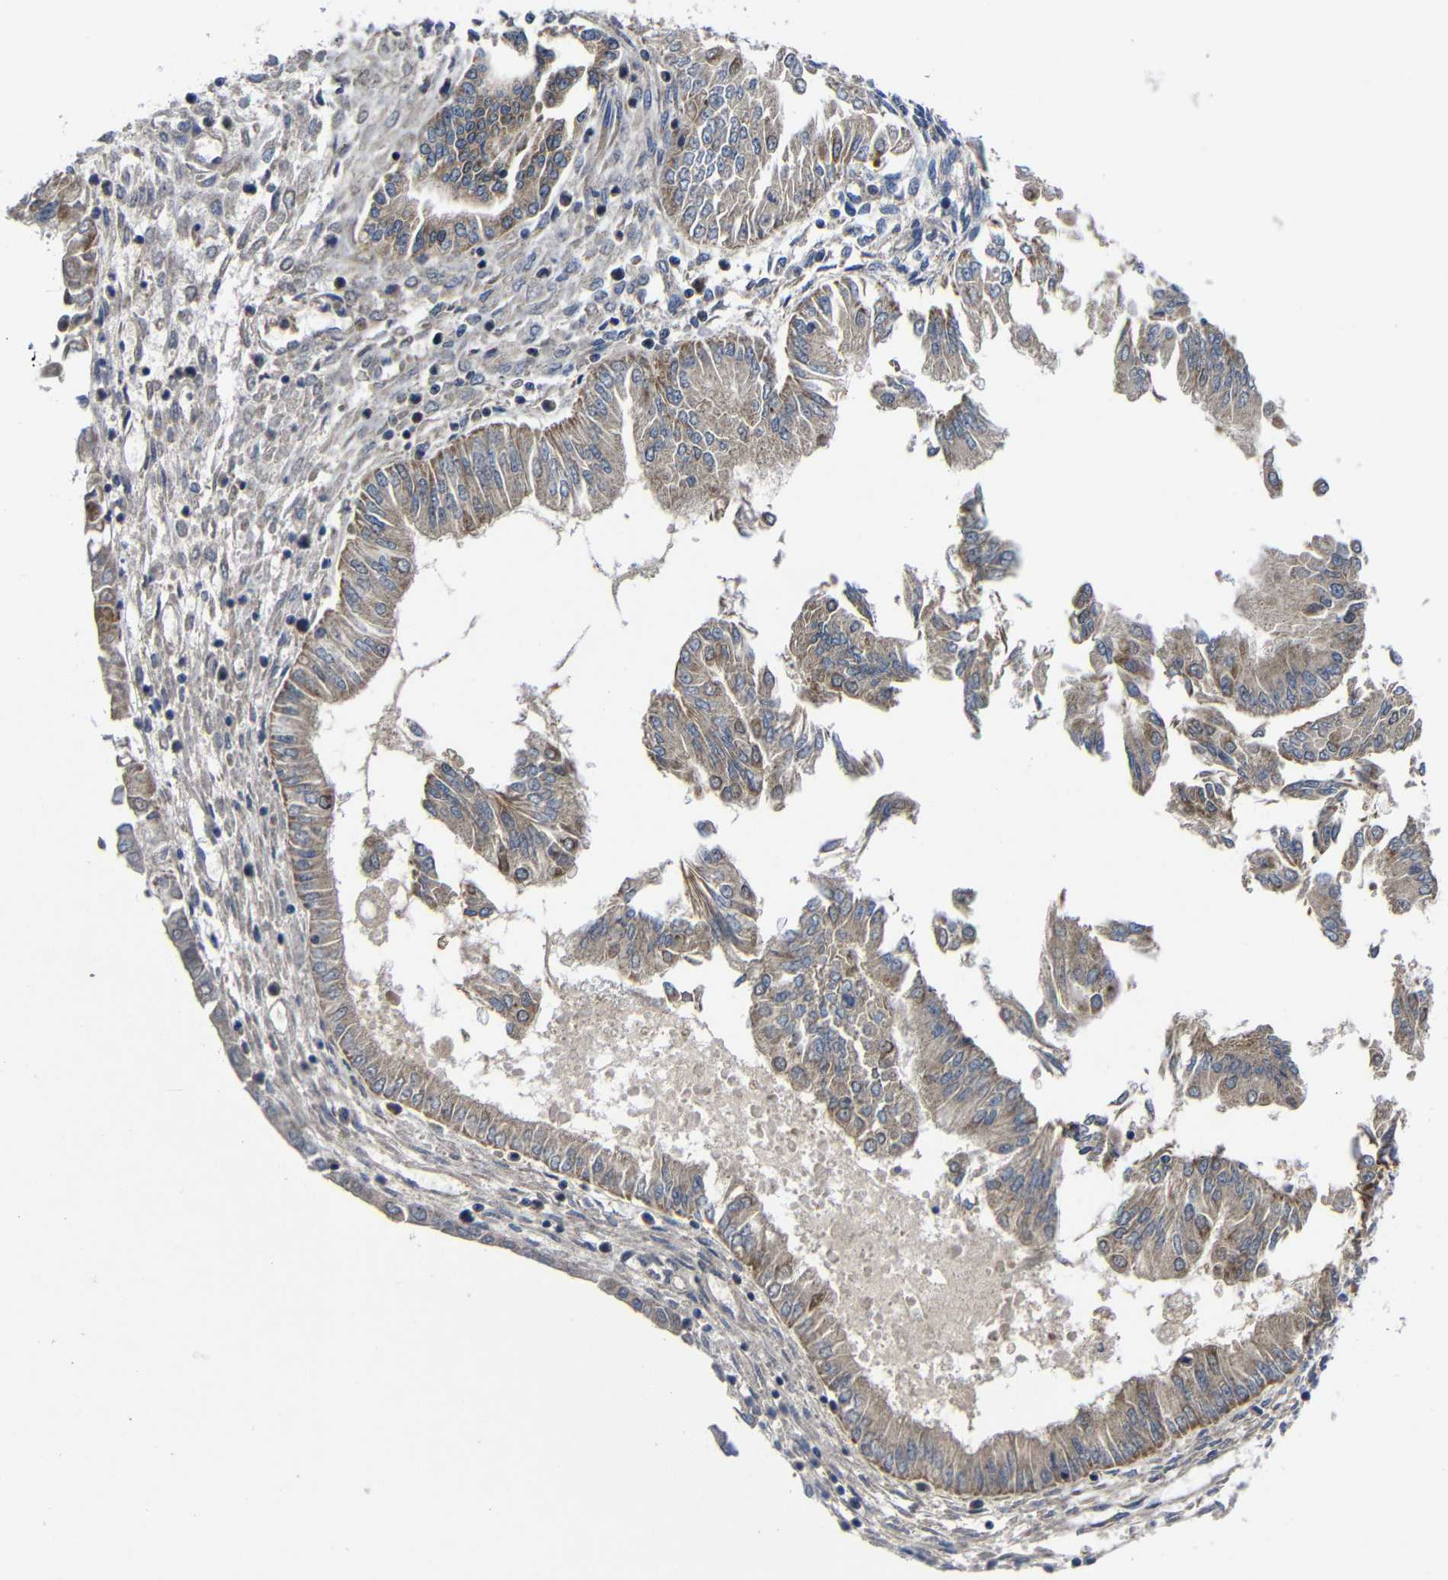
{"staining": {"intensity": "moderate", "quantity": ">75%", "location": "cytoplasmic/membranous"}, "tissue": "endometrial cancer", "cell_type": "Tumor cells", "image_type": "cancer", "snomed": [{"axis": "morphology", "description": "Adenocarcinoma, NOS"}, {"axis": "topography", "description": "Endometrium"}], "caption": "Tumor cells display medium levels of moderate cytoplasmic/membranous positivity in approximately >75% of cells in endometrial cancer (adenocarcinoma).", "gene": "LPAR5", "patient": {"sex": "female", "age": 53}}